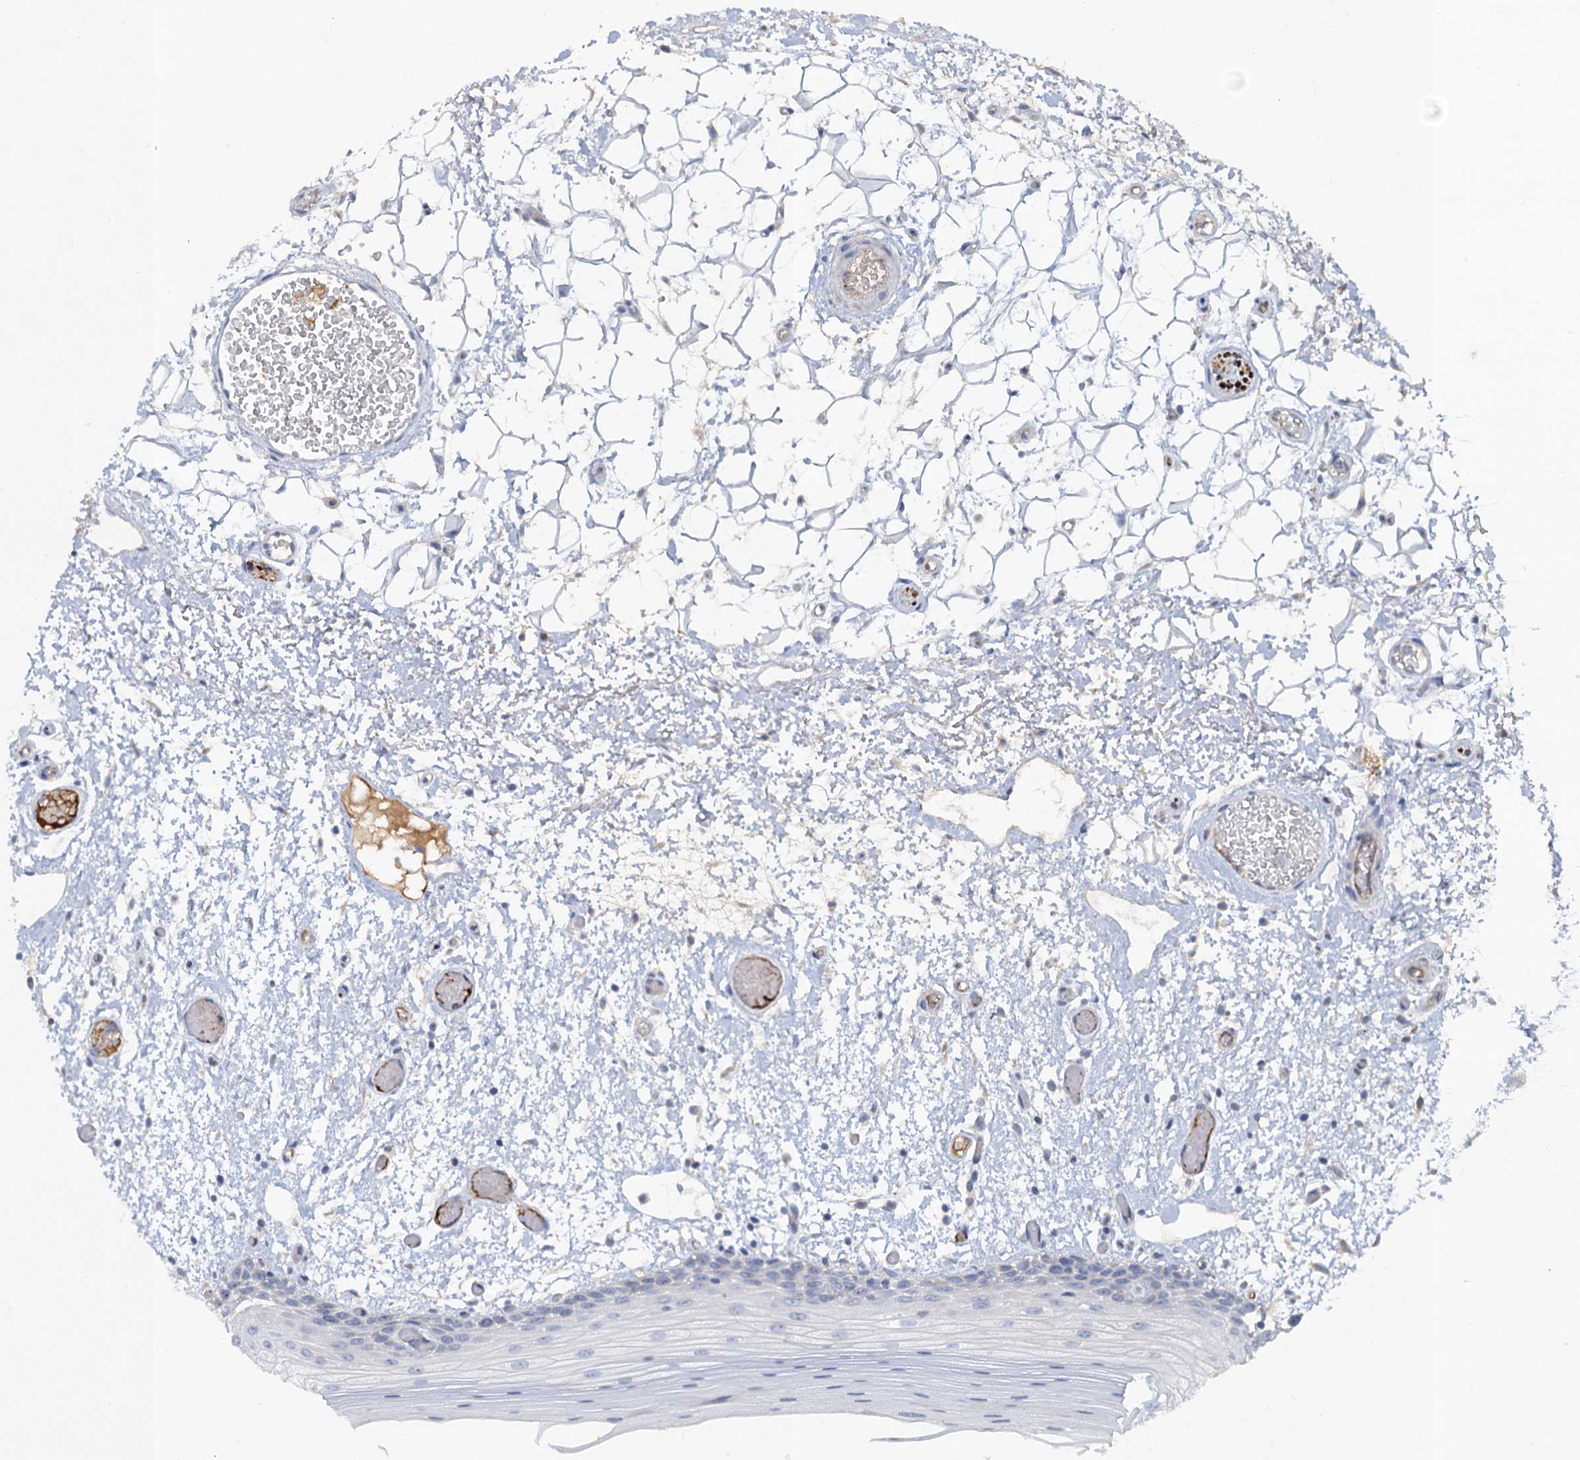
{"staining": {"intensity": "negative", "quantity": "none", "location": "none"}, "tissue": "oral mucosa", "cell_type": "Squamous epithelial cells", "image_type": "normal", "snomed": [{"axis": "morphology", "description": "Normal tissue, NOS"}, {"axis": "topography", "description": "Oral tissue"}], "caption": "Oral mucosa was stained to show a protein in brown. There is no significant staining in squamous epithelial cells. (DAB IHC visualized using brightfield microscopy, high magnification).", "gene": "PLLP", "patient": {"sex": "male", "age": 52}}